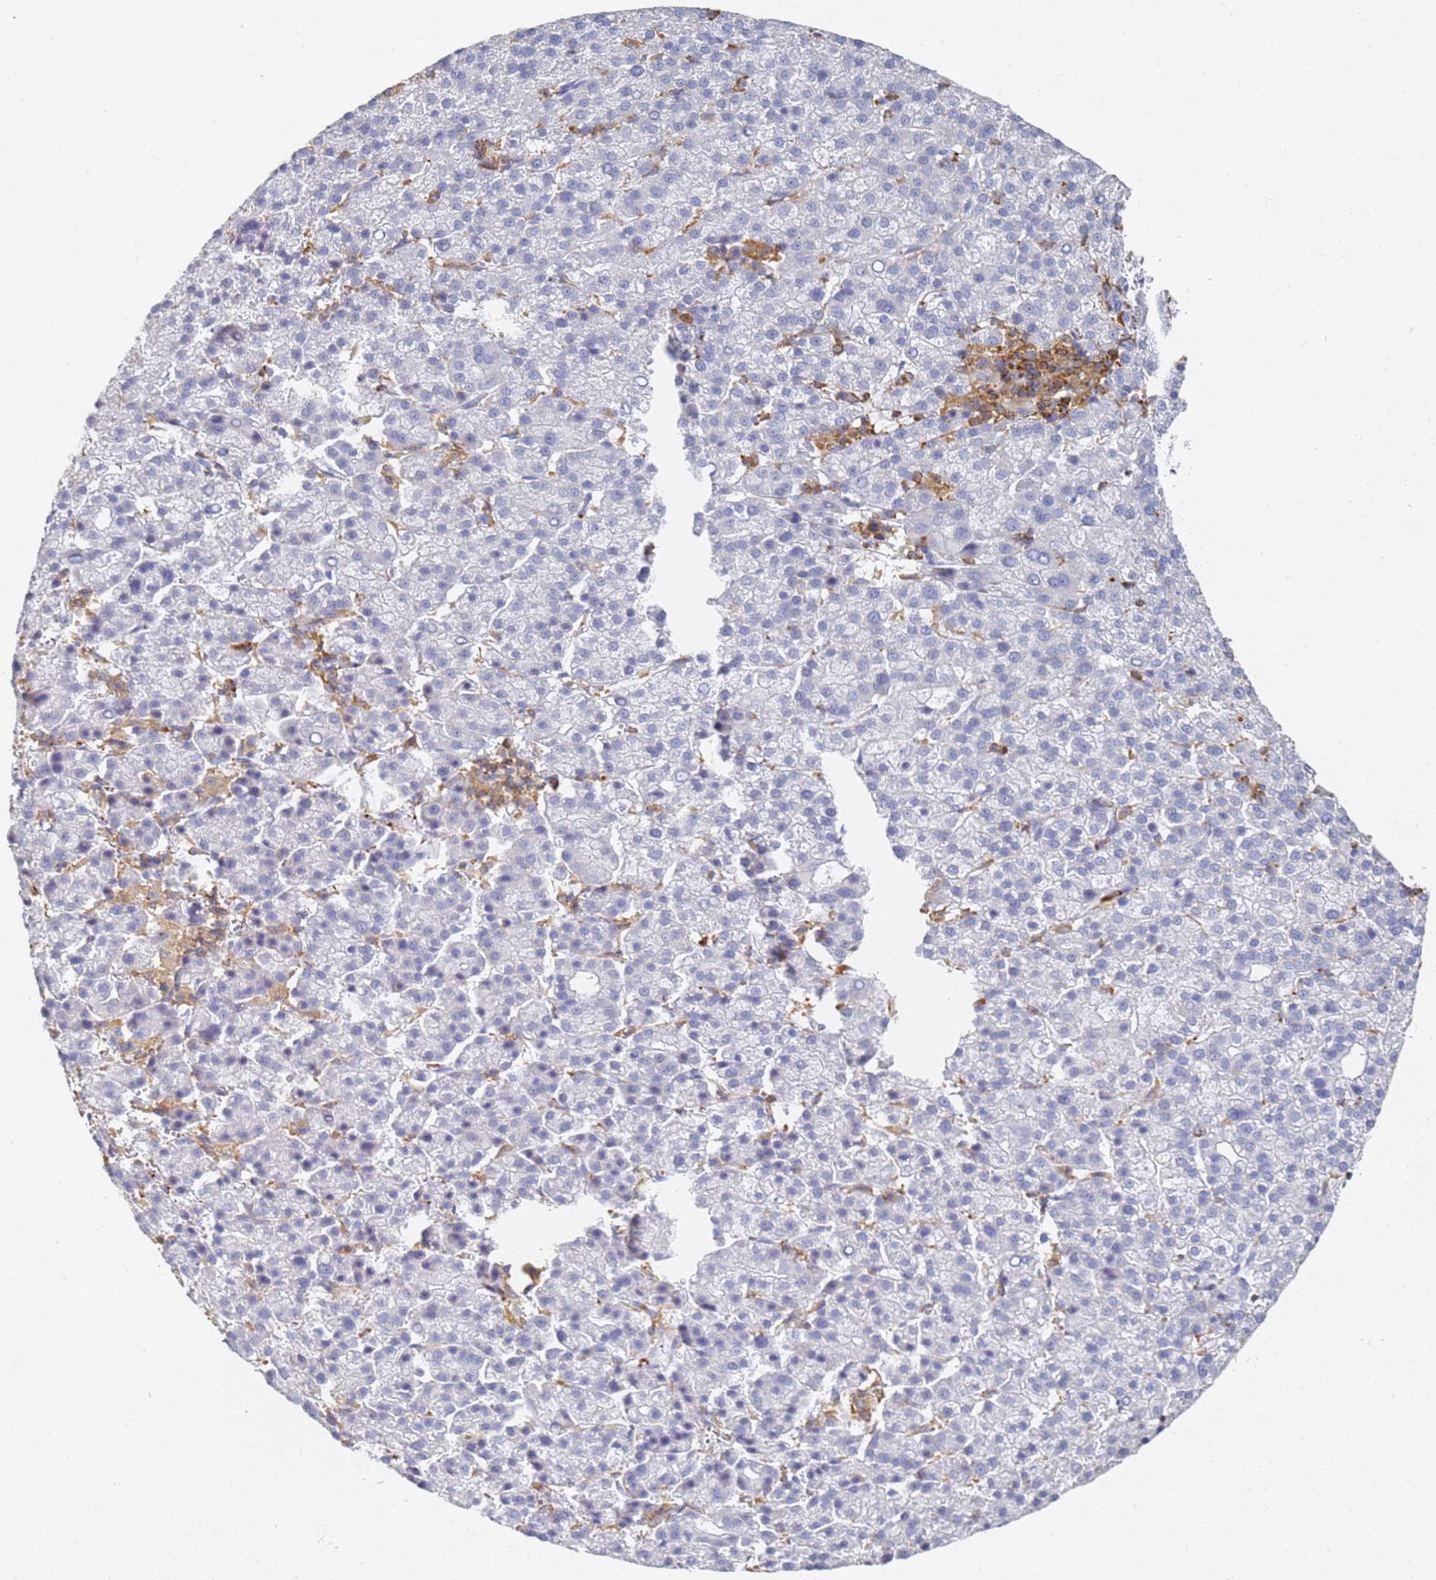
{"staining": {"intensity": "negative", "quantity": "none", "location": "none"}, "tissue": "liver cancer", "cell_type": "Tumor cells", "image_type": "cancer", "snomed": [{"axis": "morphology", "description": "Carcinoma, Hepatocellular, NOS"}, {"axis": "topography", "description": "Liver"}], "caption": "This photomicrograph is of liver cancer (hepatocellular carcinoma) stained with IHC to label a protein in brown with the nuclei are counter-stained blue. There is no positivity in tumor cells.", "gene": "BIN2", "patient": {"sex": "female", "age": 58}}